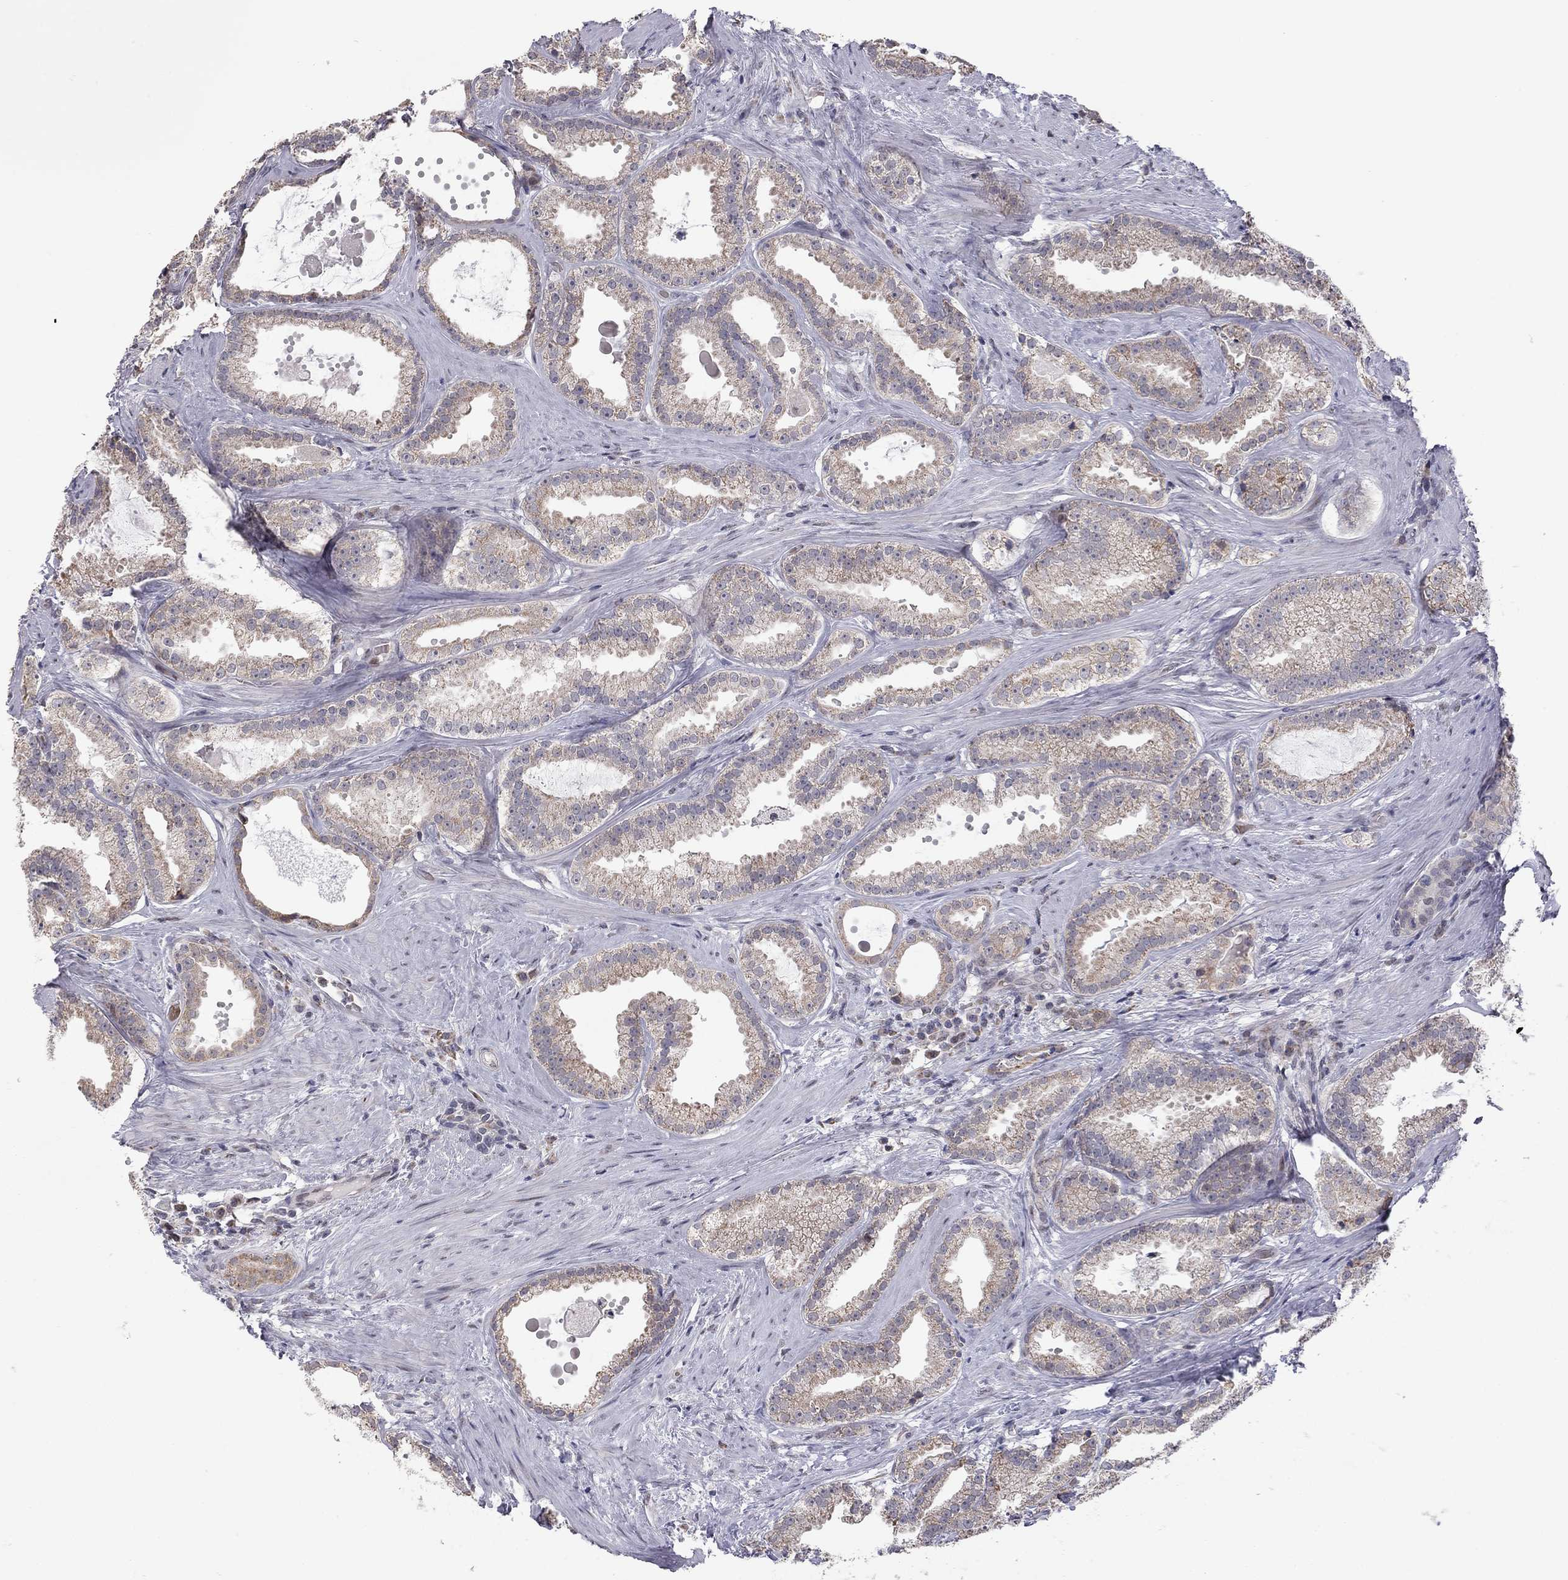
{"staining": {"intensity": "strong", "quantity": "<25%", "location": "cytoplasmic/membranous"}, "tissue": "prostate cancer", "cell_type": "Tumor cells", "image_type": "cancer", "snomed": [{"axis": "morphology", "description": "Adenocarcinoma, NOS"}, {"axis": "morphology", "description": "Adenocarcinoma, High grade"}, {"axis": "topography", "description": "Prostate"}], "caption": "An immunohistochemistry micrograph of tumor tissue is shown. Protein staining in brown labels strong cytoplasmic/membranous positivity in prostate cancer (adenocarcinoma) within tumor cells. The staining was performed using DAB, with brown indicating positive protein expression. Nuclei are stained blue with hematoxylin.", "gene": "MC3R", "patient": {"sex": "male", "age": 64}}